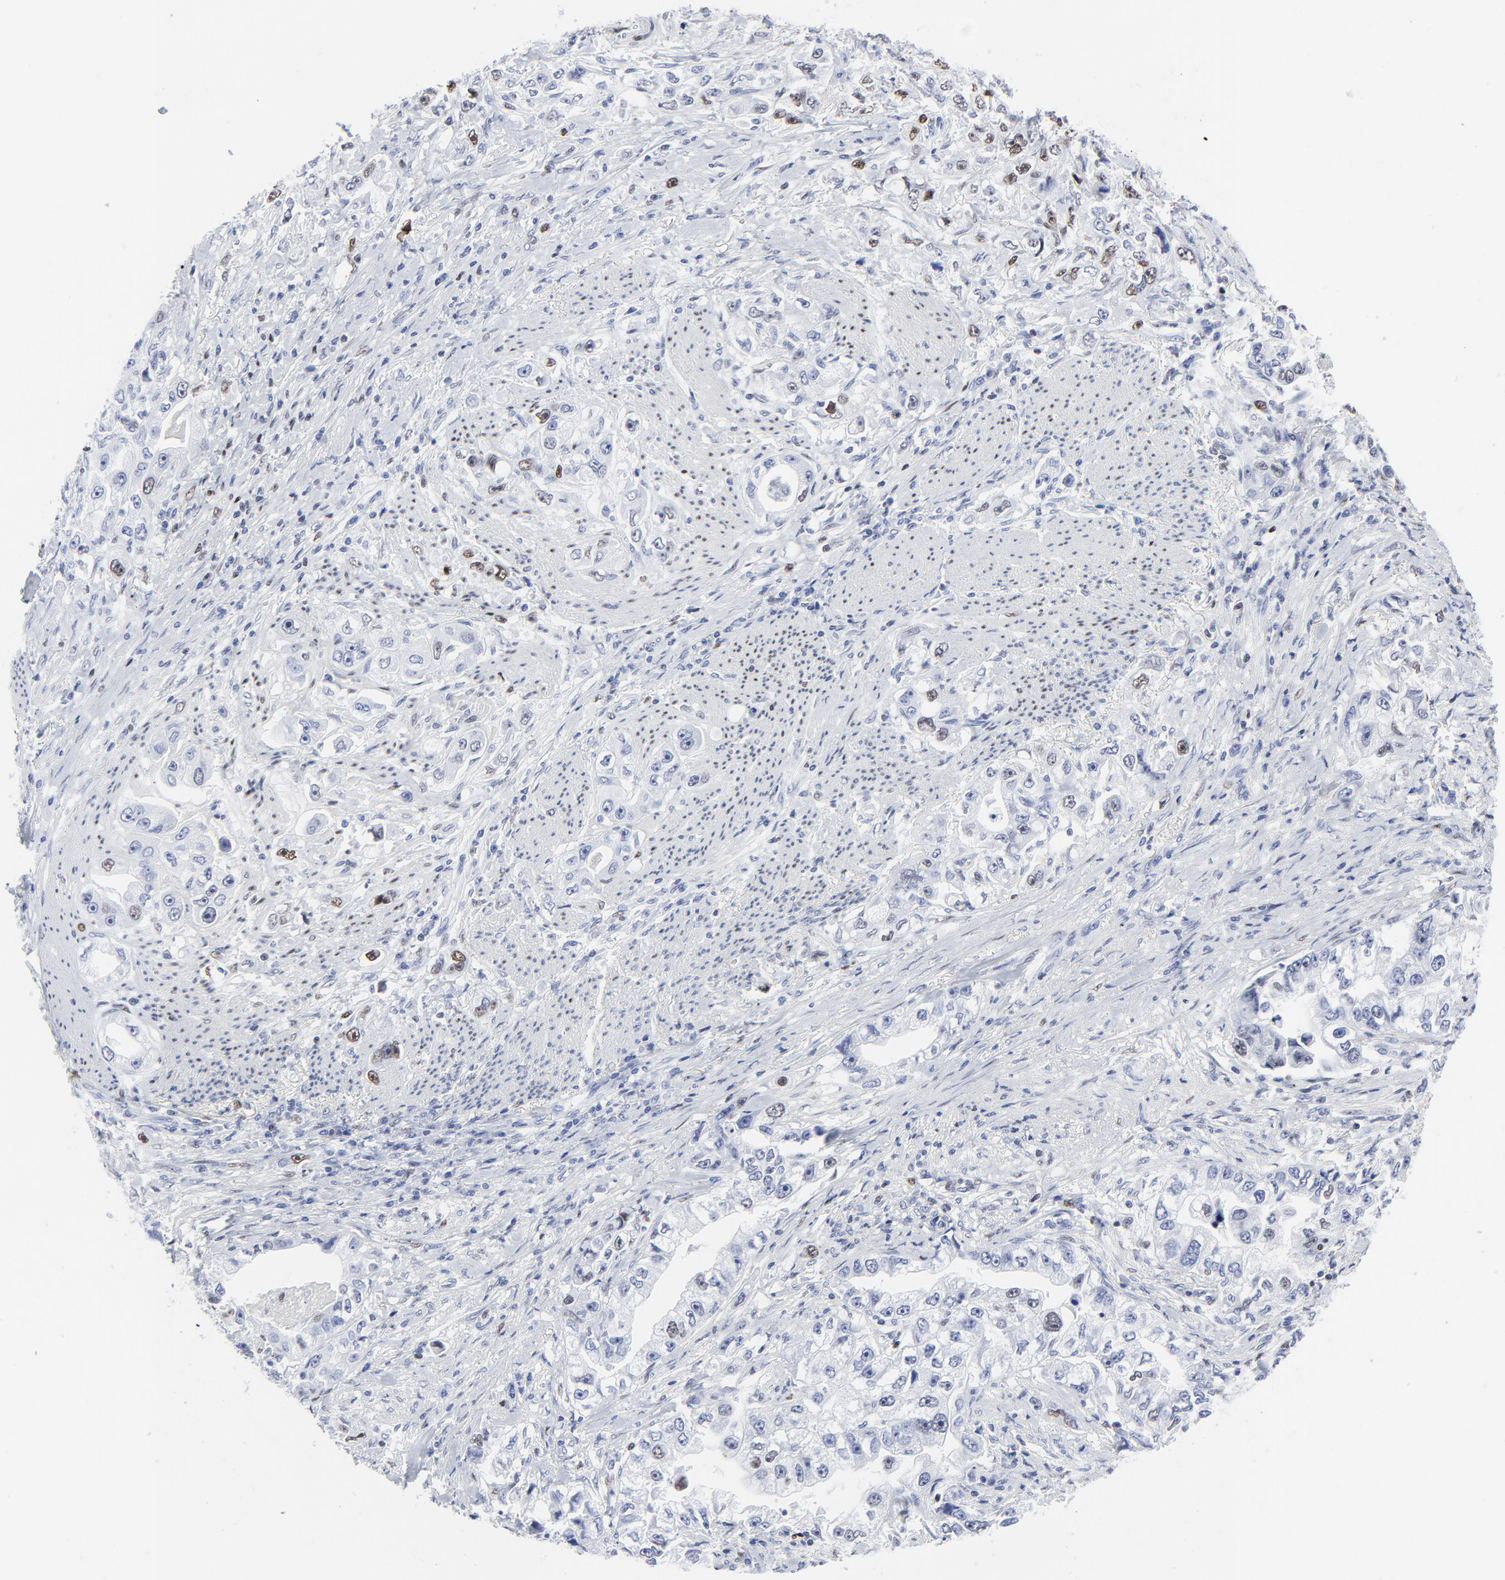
{"staining": {"intensity": "moderate", "quantity": "<25%", "location": "nuclear"}, "tissue": "stomach cancer", "cell_type": "Tumor cells", "image_type": "cancer", "snomed": [{"axis": "morphology", "description": "Adenocarcinoma, NOS"}, {"axis": "topography", "description": "Stomach, lower"}], "caption": "Immunohistochemical staining of human stomach adenocarcinoma displays low levels of moderate nuclear protein expression in approximately <25% of tumor cells.", "gene": "JUN", "patient": {"sex": "female", "age": 93}}